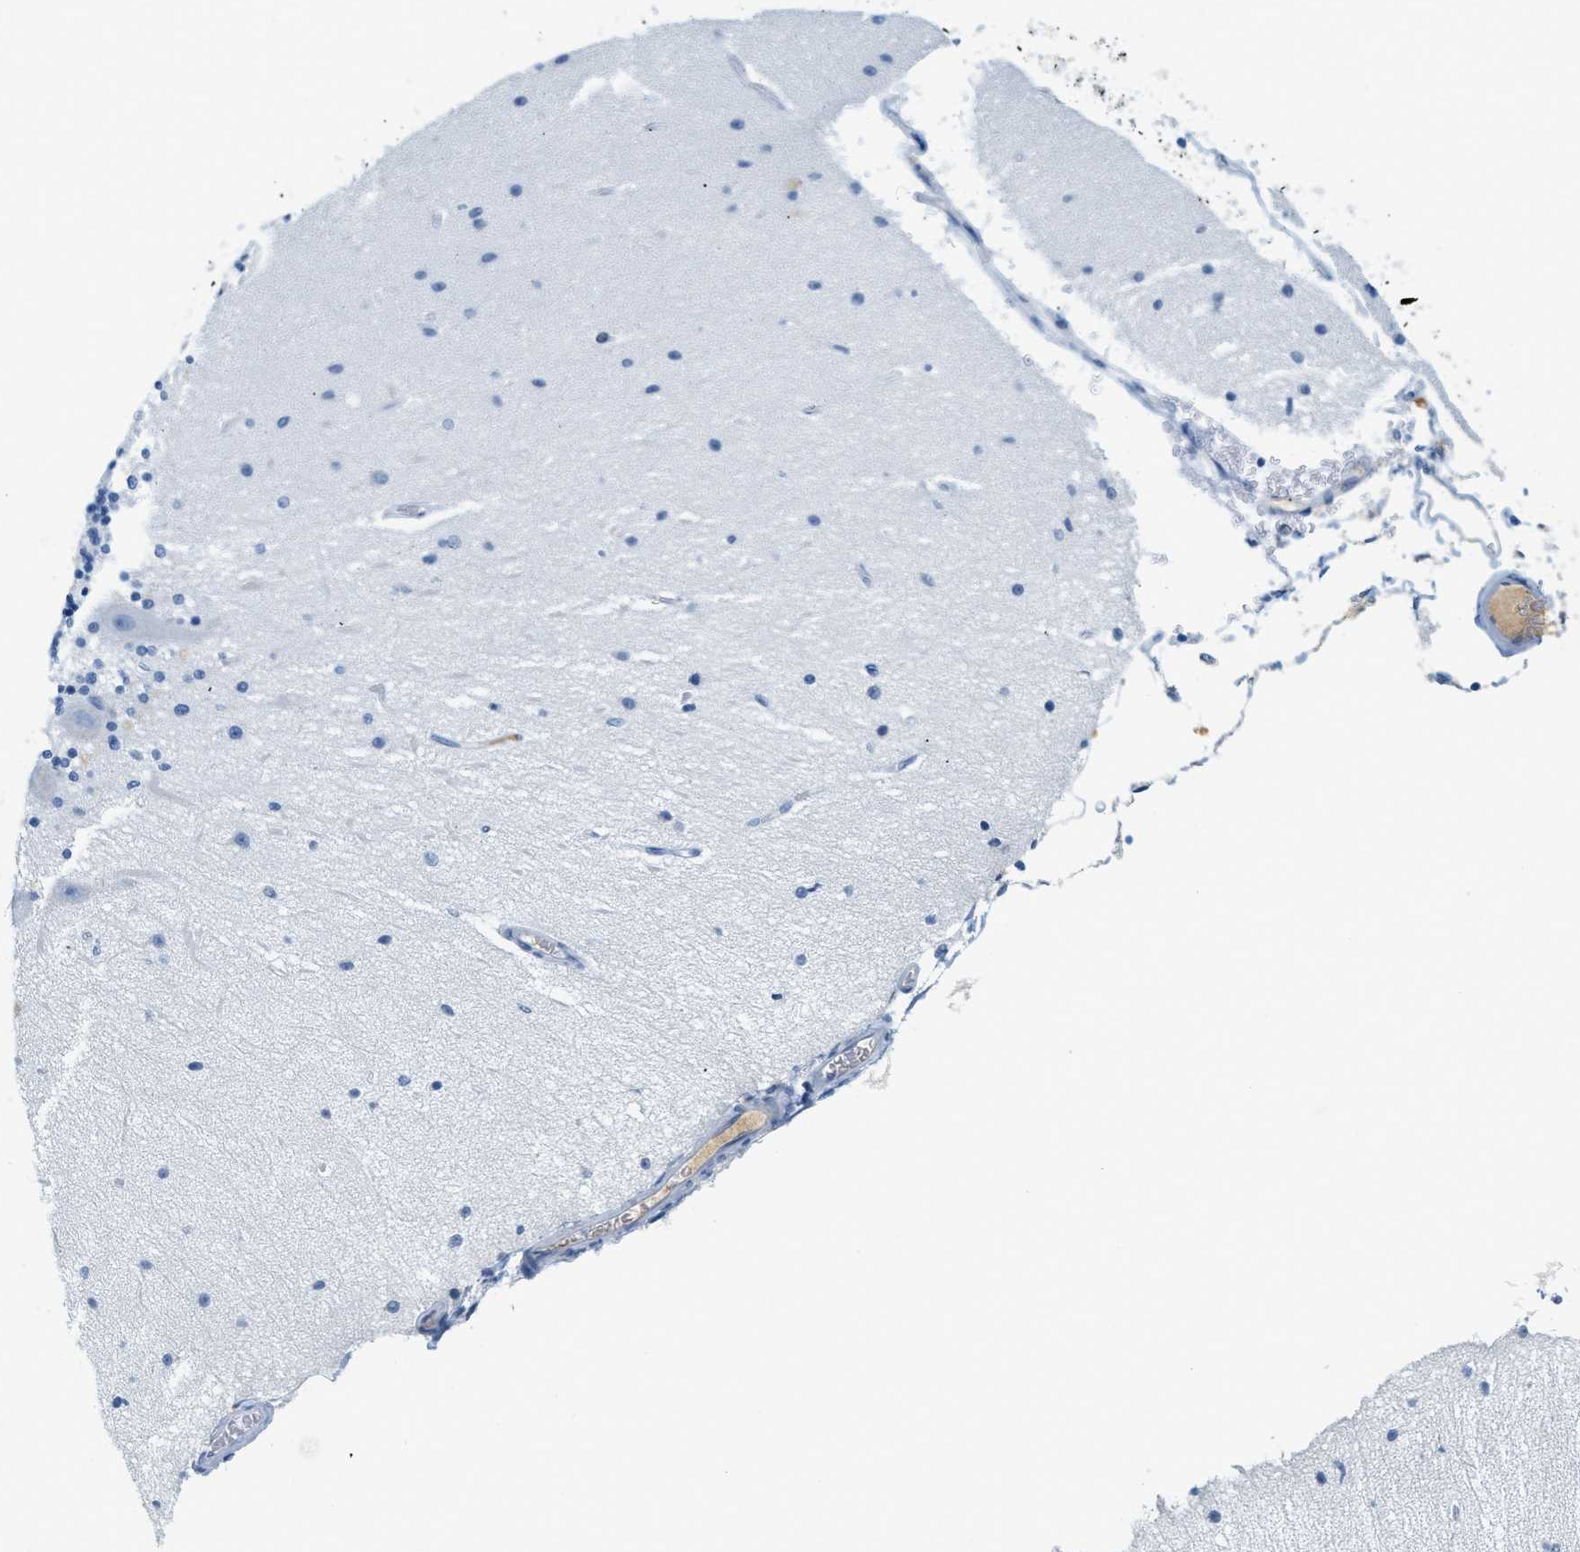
{"staining": {"intensity": "negative", "quantity": "none", "location": "none"}, "tissue": "cerebellum", "cell_type": "Cells in granular layer", "image_type": "normal", "snomed": [{"axis": "morphology", "description": "Normal tissue, NOS"}, {"axis": "topography", "description": "Cerebellum"}], "caption": "An image of cerebellum stained for a protein exhibits no brown staining in cells in granular layer.", "gene": "LCN2", "patient": {"sex": "female", "age": 54}}